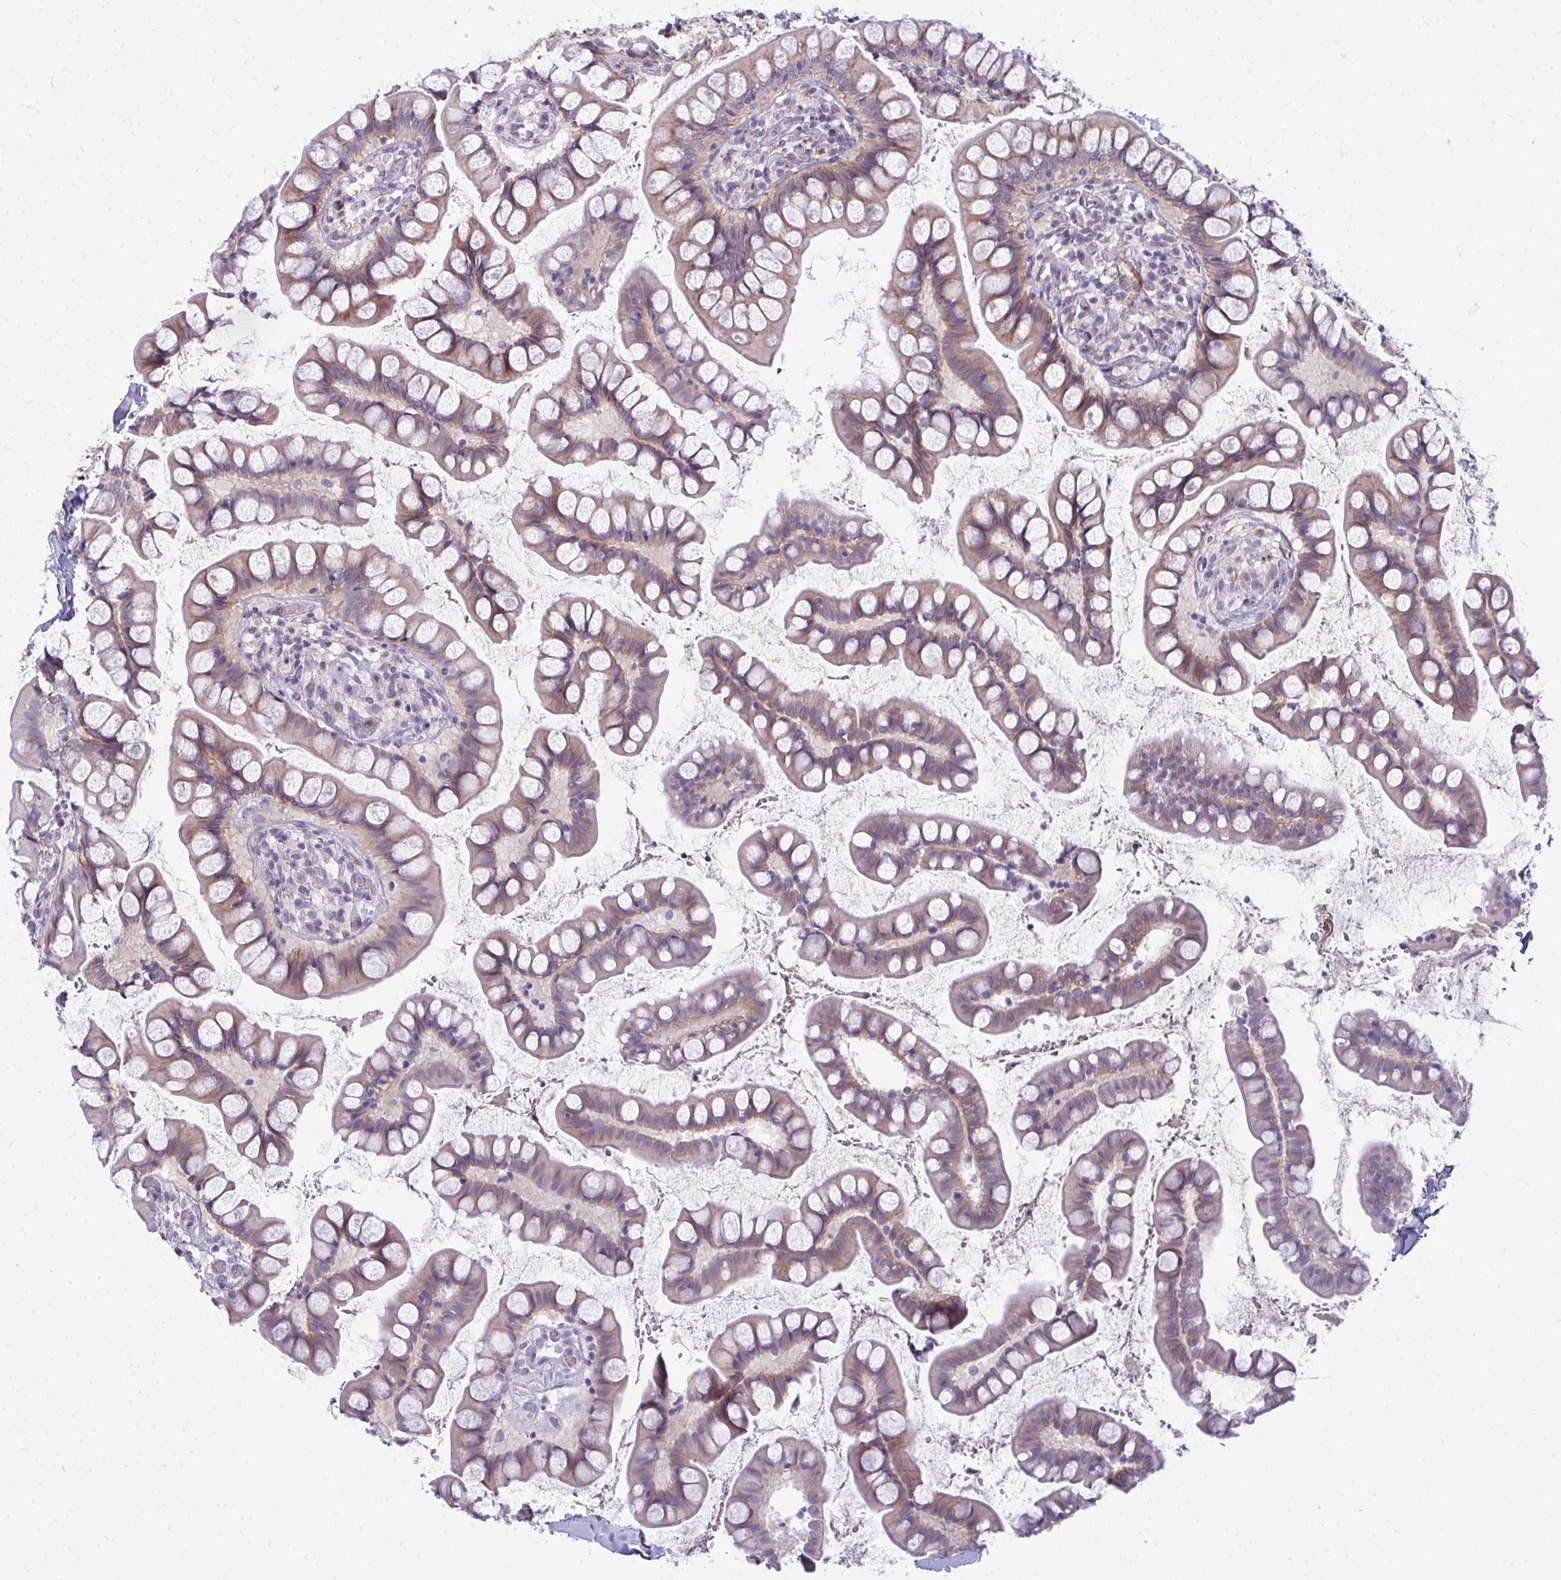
{"staining": {"intensity": "weak", "quantity": ">75%", "location": "cytoplasmic/membranous"}, "tissue": "small intestine", "cell_type": "Glandular cells", "image_type": "normal", "snomed": [{"axis": "morphology", "description": "Normal tissue, NOS"}, {"axis": "topography", "description": "Small intestine"}], "caption": "Brown immunohistochemical staining in benign human small intestine reveals weak cytoplasmic/membranous expression in about >75% of glandular cells.", "gene": "DTX4", "patient": {"sex": "male", "age": 70}}